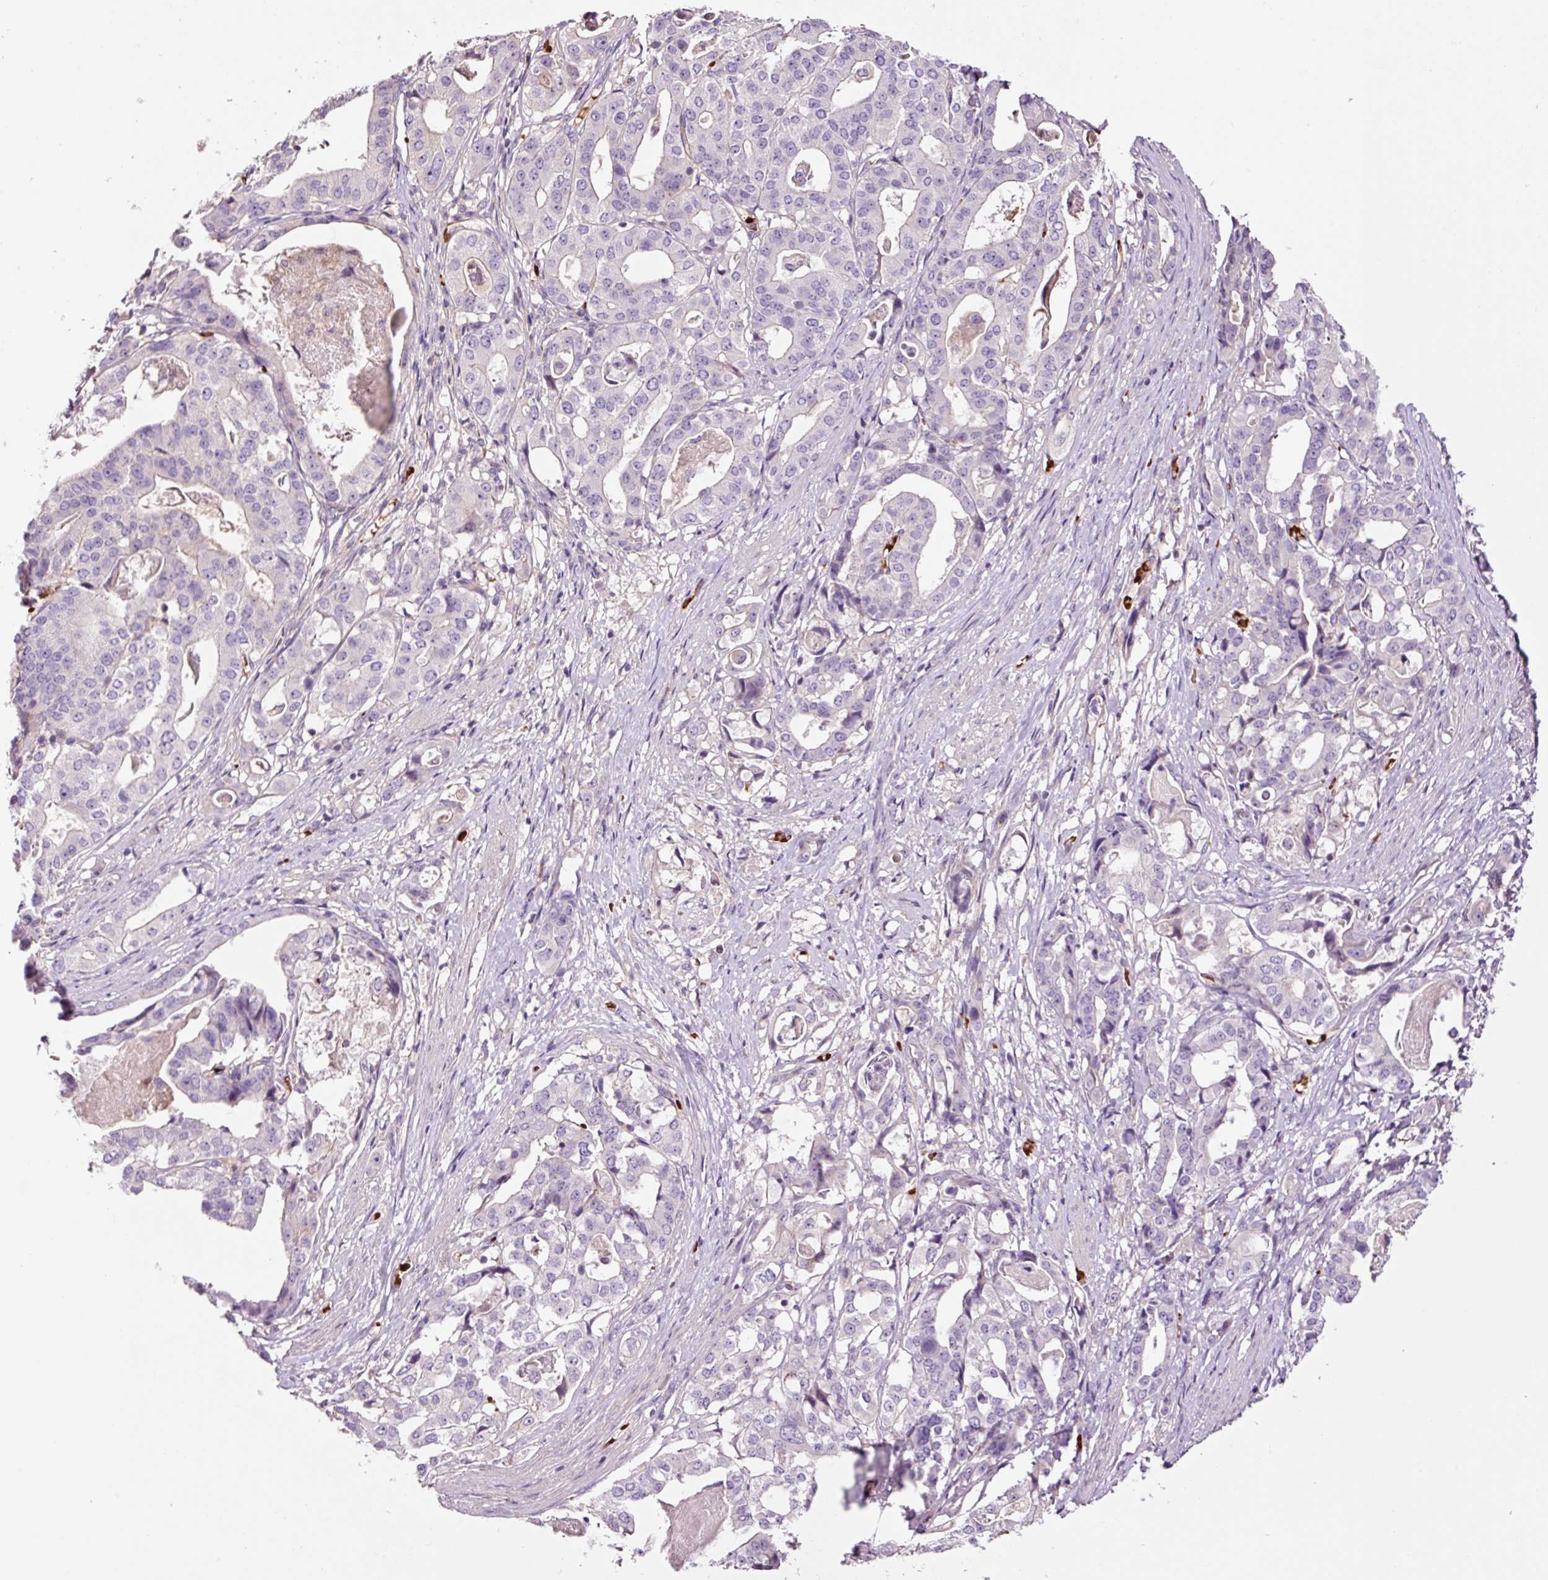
{"staining": {"intensity": "negative", "quantity": "none", "location": "none"}, "tissue": "stomach cancer", "cell_type": "Tumor cells", "image_type": "cancer", "snomed": [{"axis": "morphology", "description": "Adenocarcinoma, NOS"}, {"axis": "topography", "description": "Stomach"}], "caption": "This is an IHC photomicrograph of human adenocarcinoma (stomach). There is no positivity in tumor cells.", "gene": "TMEM235", "patient": {"sex": "male", "age": 48}}